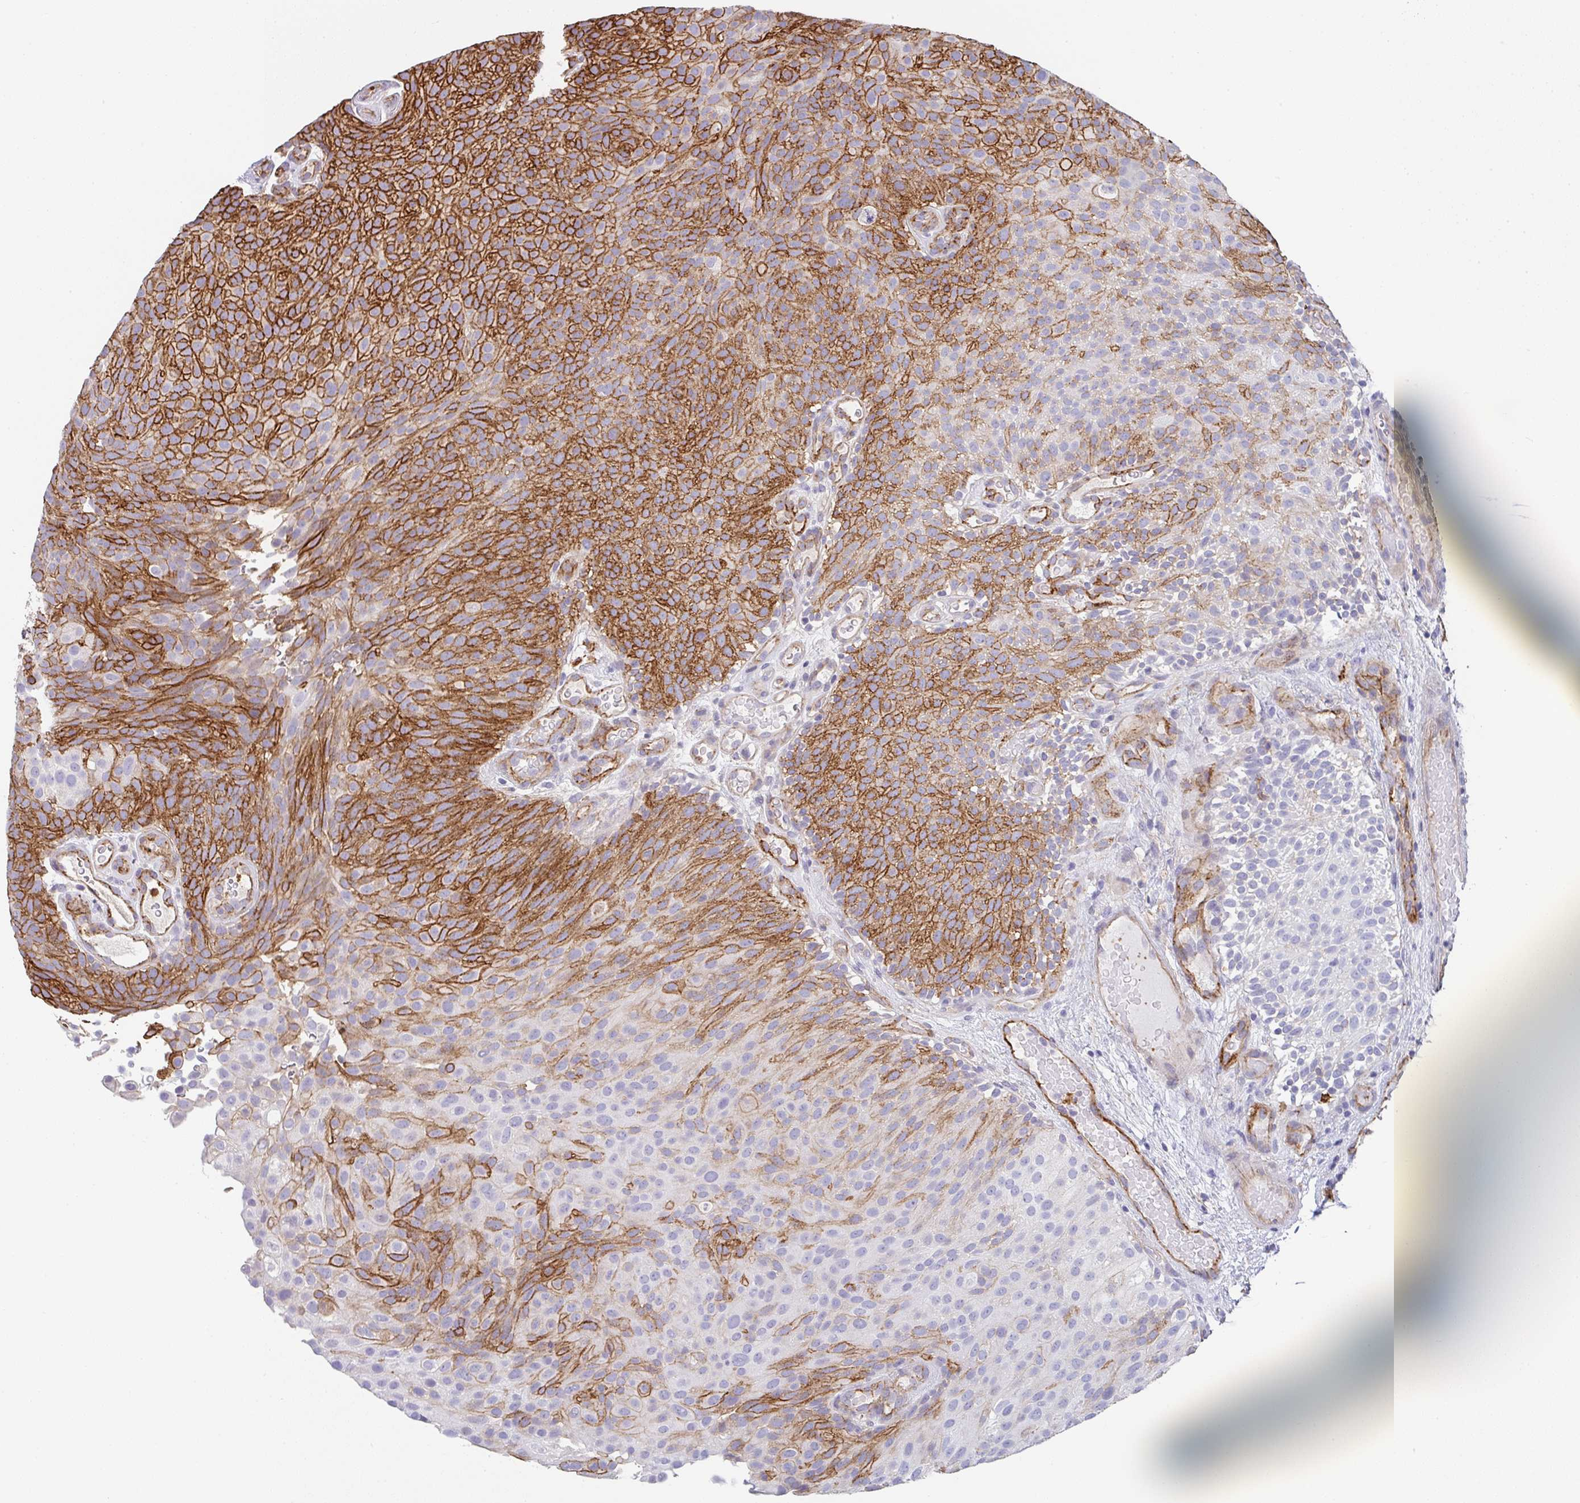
{"staining": {"intensity": "strong", "quantity": "25%-75%", "location": "cytoplasmic/membranous"}, "tissue": "urothelial cancer", "cell_type": "Tumor cells", "image_type": "cancer", "snomed": [{"axis": "morphology", "description": "Urothelial carcinoma, Low grade"}, {"axis": "topography", "description": "Urinary bladder"}], "caption": "Urothelial carcinoma (low-grade) stained with a brown dye exhibits strong cytoplasmic/membranous positive expression in about 25%-75% of tumor cells.", "gene": "DBN1", "patient": {"sex": "male", "age": 78}}